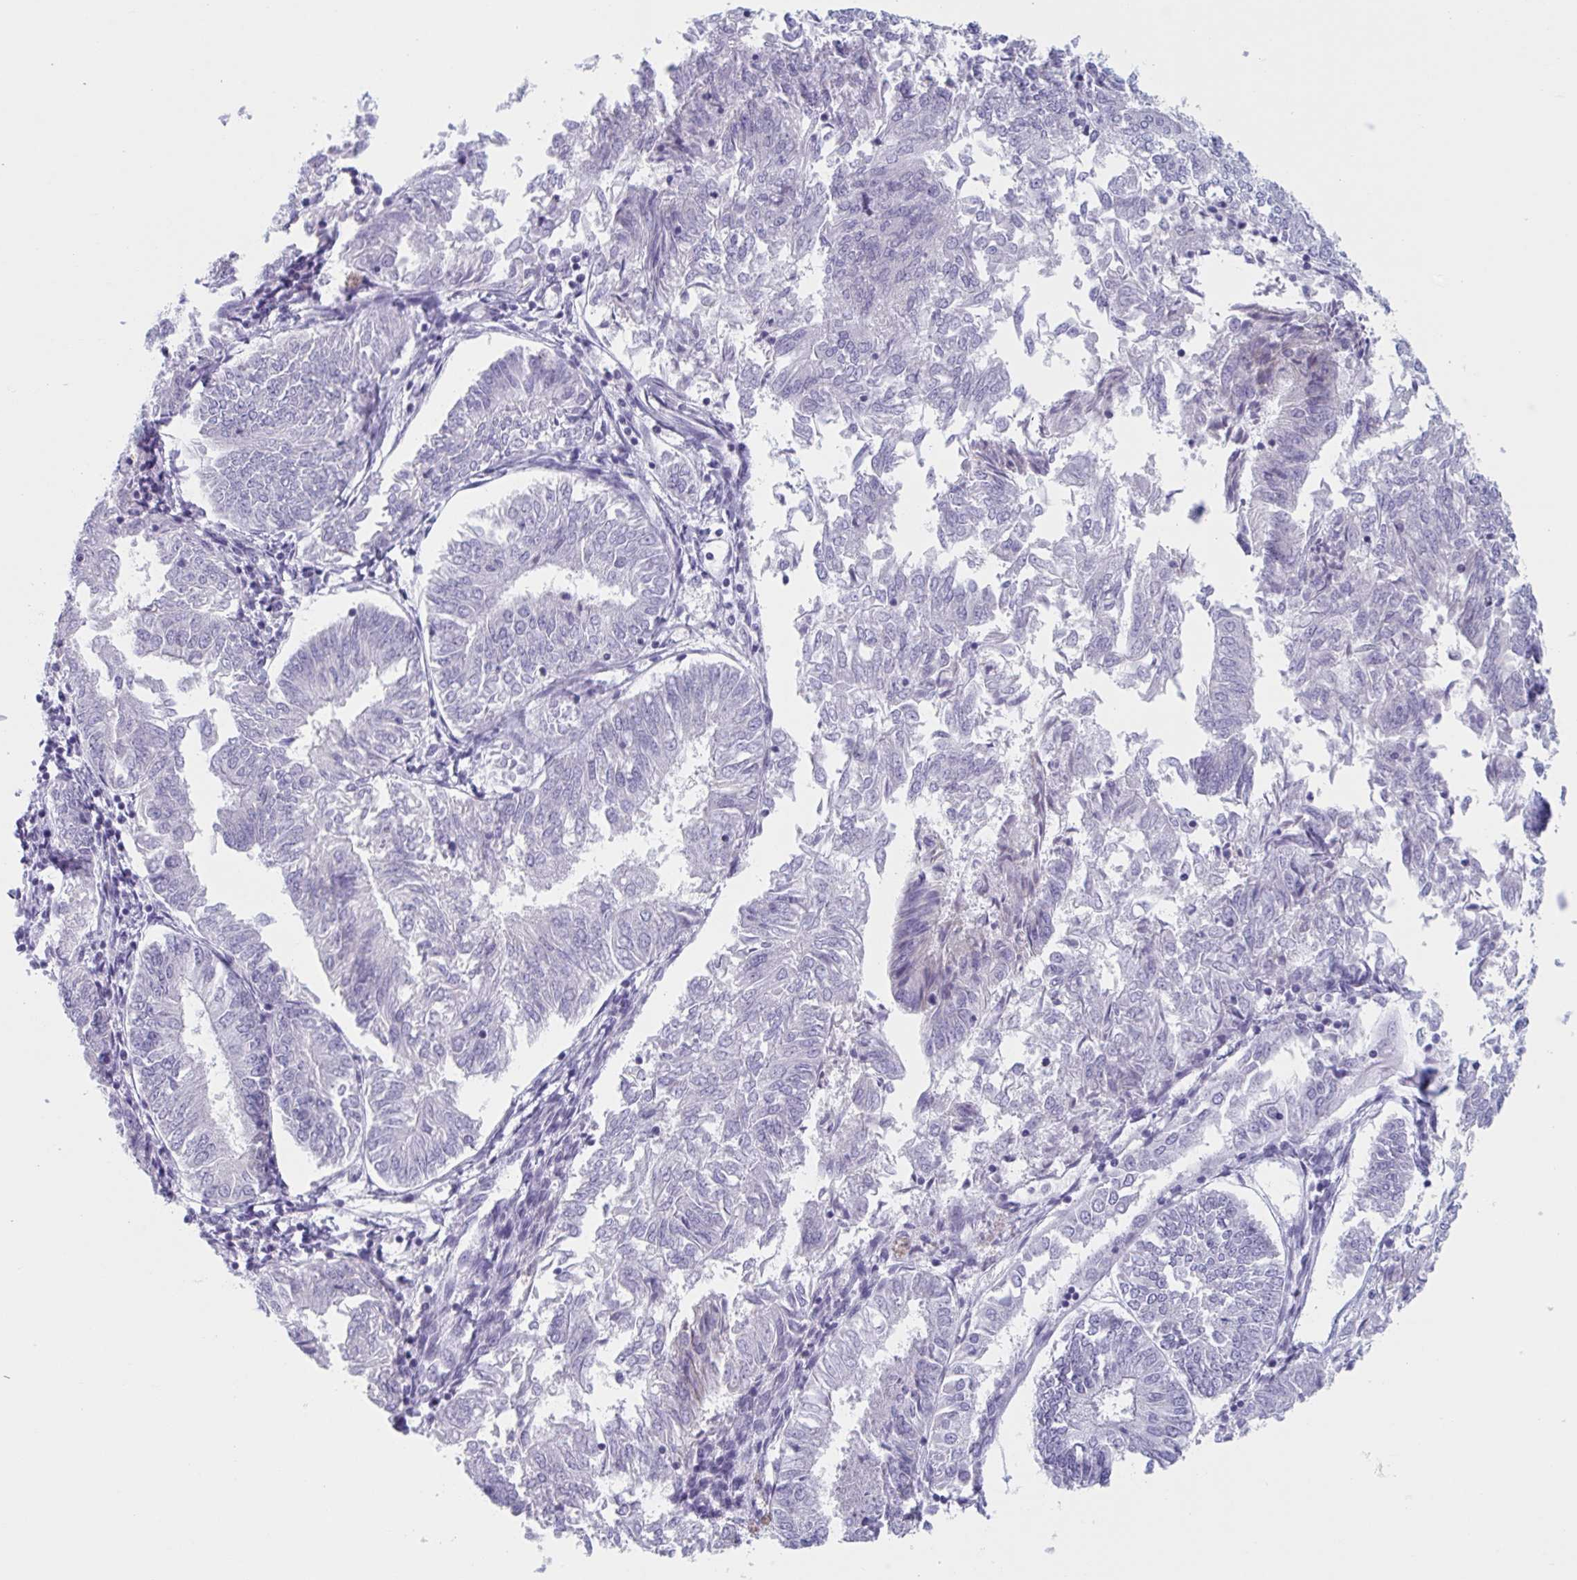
{"staining": {"intensity": "negative", "quantity": "none", "location": "none"}, "tissue": "endometrial cancer", "cell_type": "Tumor cells", "image_type": "cancer", "snomed": [{"axis": "morphology", "description": "Adenocarcinoma, NOS"}, {"axis": "topography", "description": "Endometrium"}], "caption": "A photomicrograph of endometrial adenocarcinoma stained for a protein displays no brown staining in tumor cells. Nuclei are stained in blue.", "gene": "HSD11B2", "patient": {"sex": "female", "age": 58}}